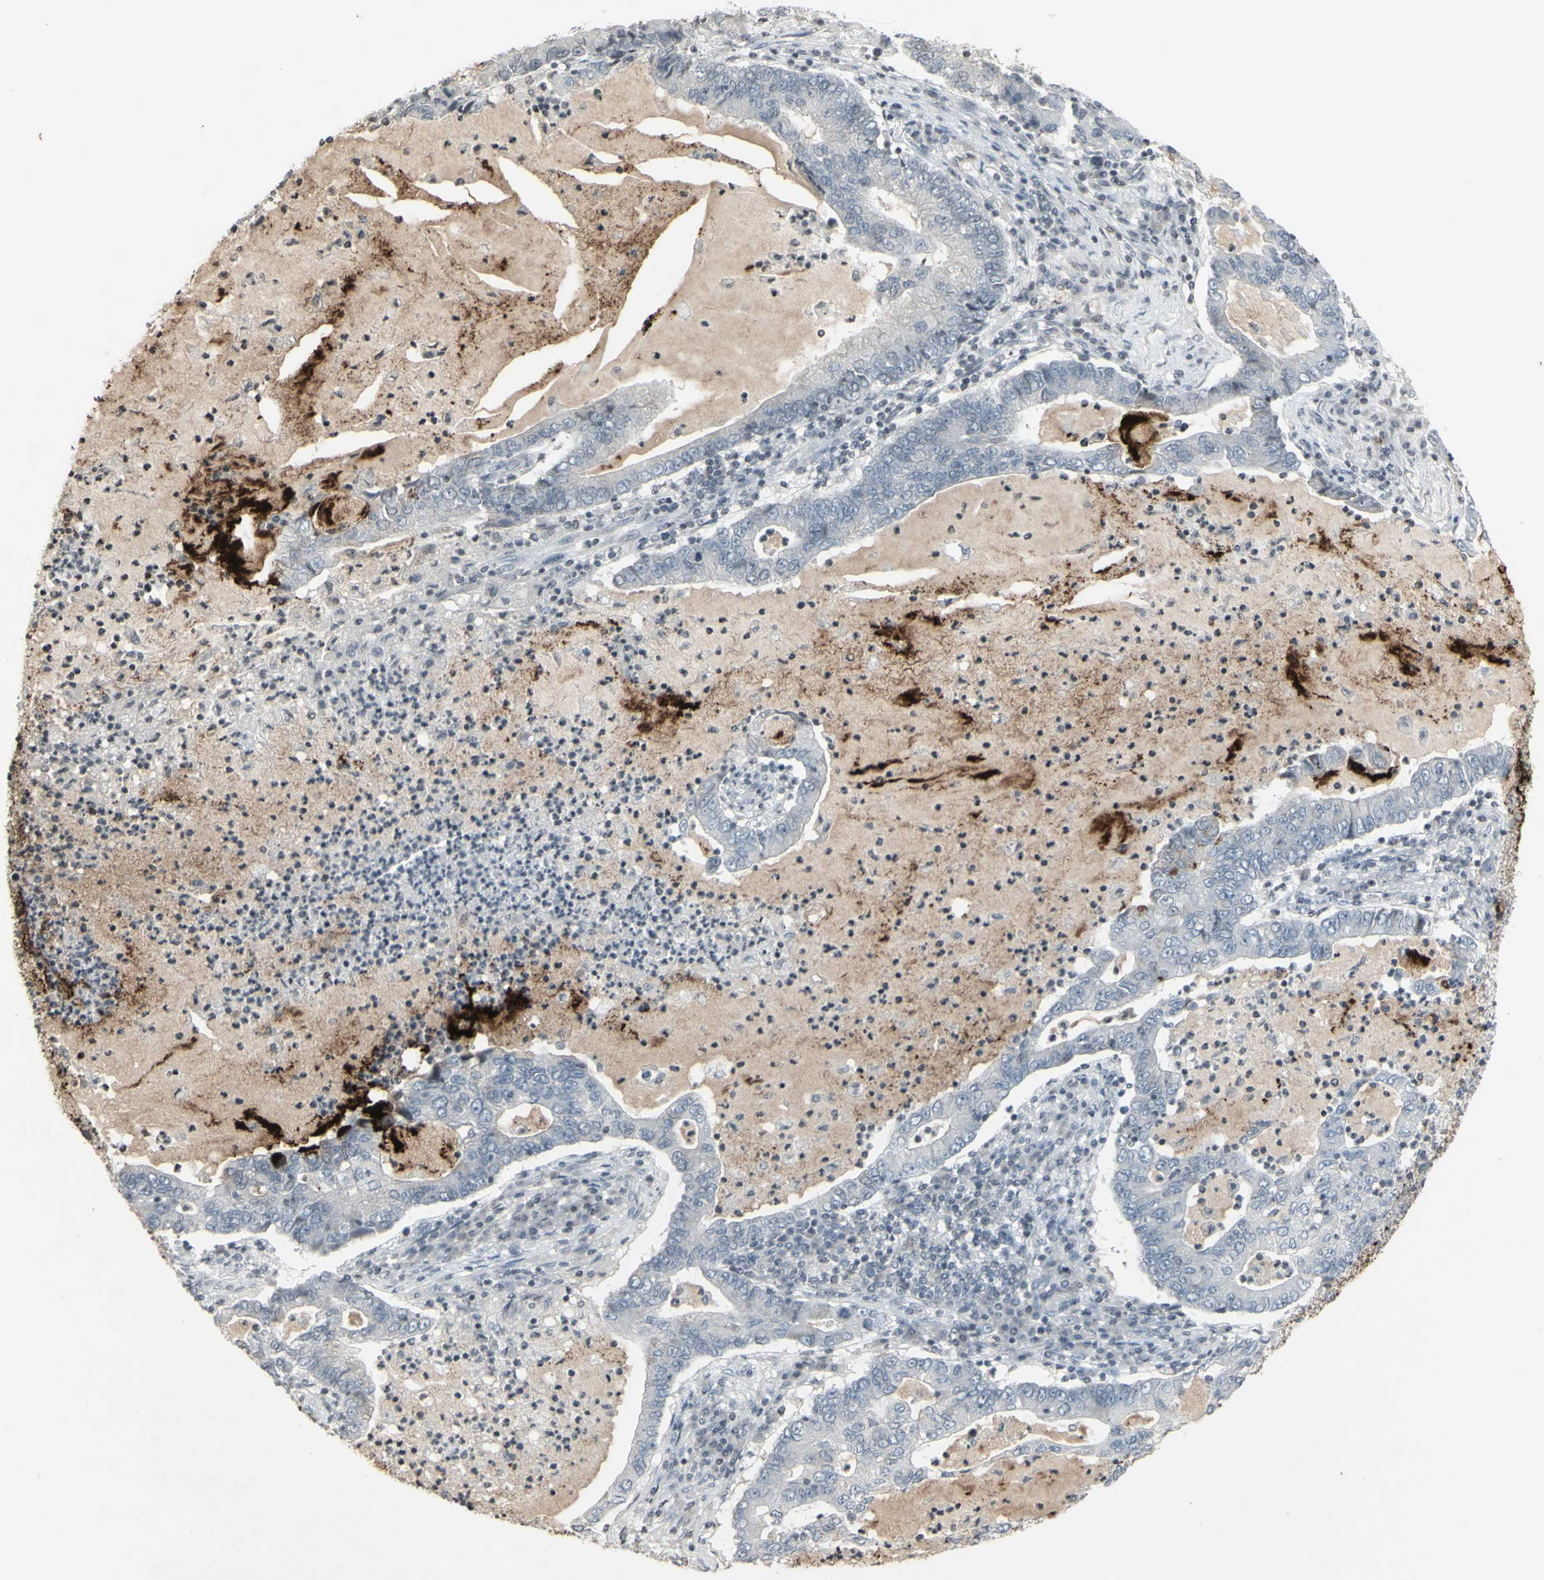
{"staining": {"intensity": "negative", "quantity": "none", "location": "none"}, "tissue": "lung cancer", "cell_type": "Tumor cells", "image_type": "cancer", "snomed": [{"axis": "morphology", "description": "Adenocarcinoma, NOS"}, {"axis": "topography", "description": "Lung"}], "caption": "Immunohistochemical staining of lung adenocarcinoma exhibits no significant staining in tumor cells. (Stains: DAB (3,3'-diaminobenzidine) immunohistochemistry (IHC) with hematoxylin counter stain, Microscopy: brightfield microscopy at high magnification).", "gene": "MUC5AC", "patient": {"sex": "female", "age": 51}}